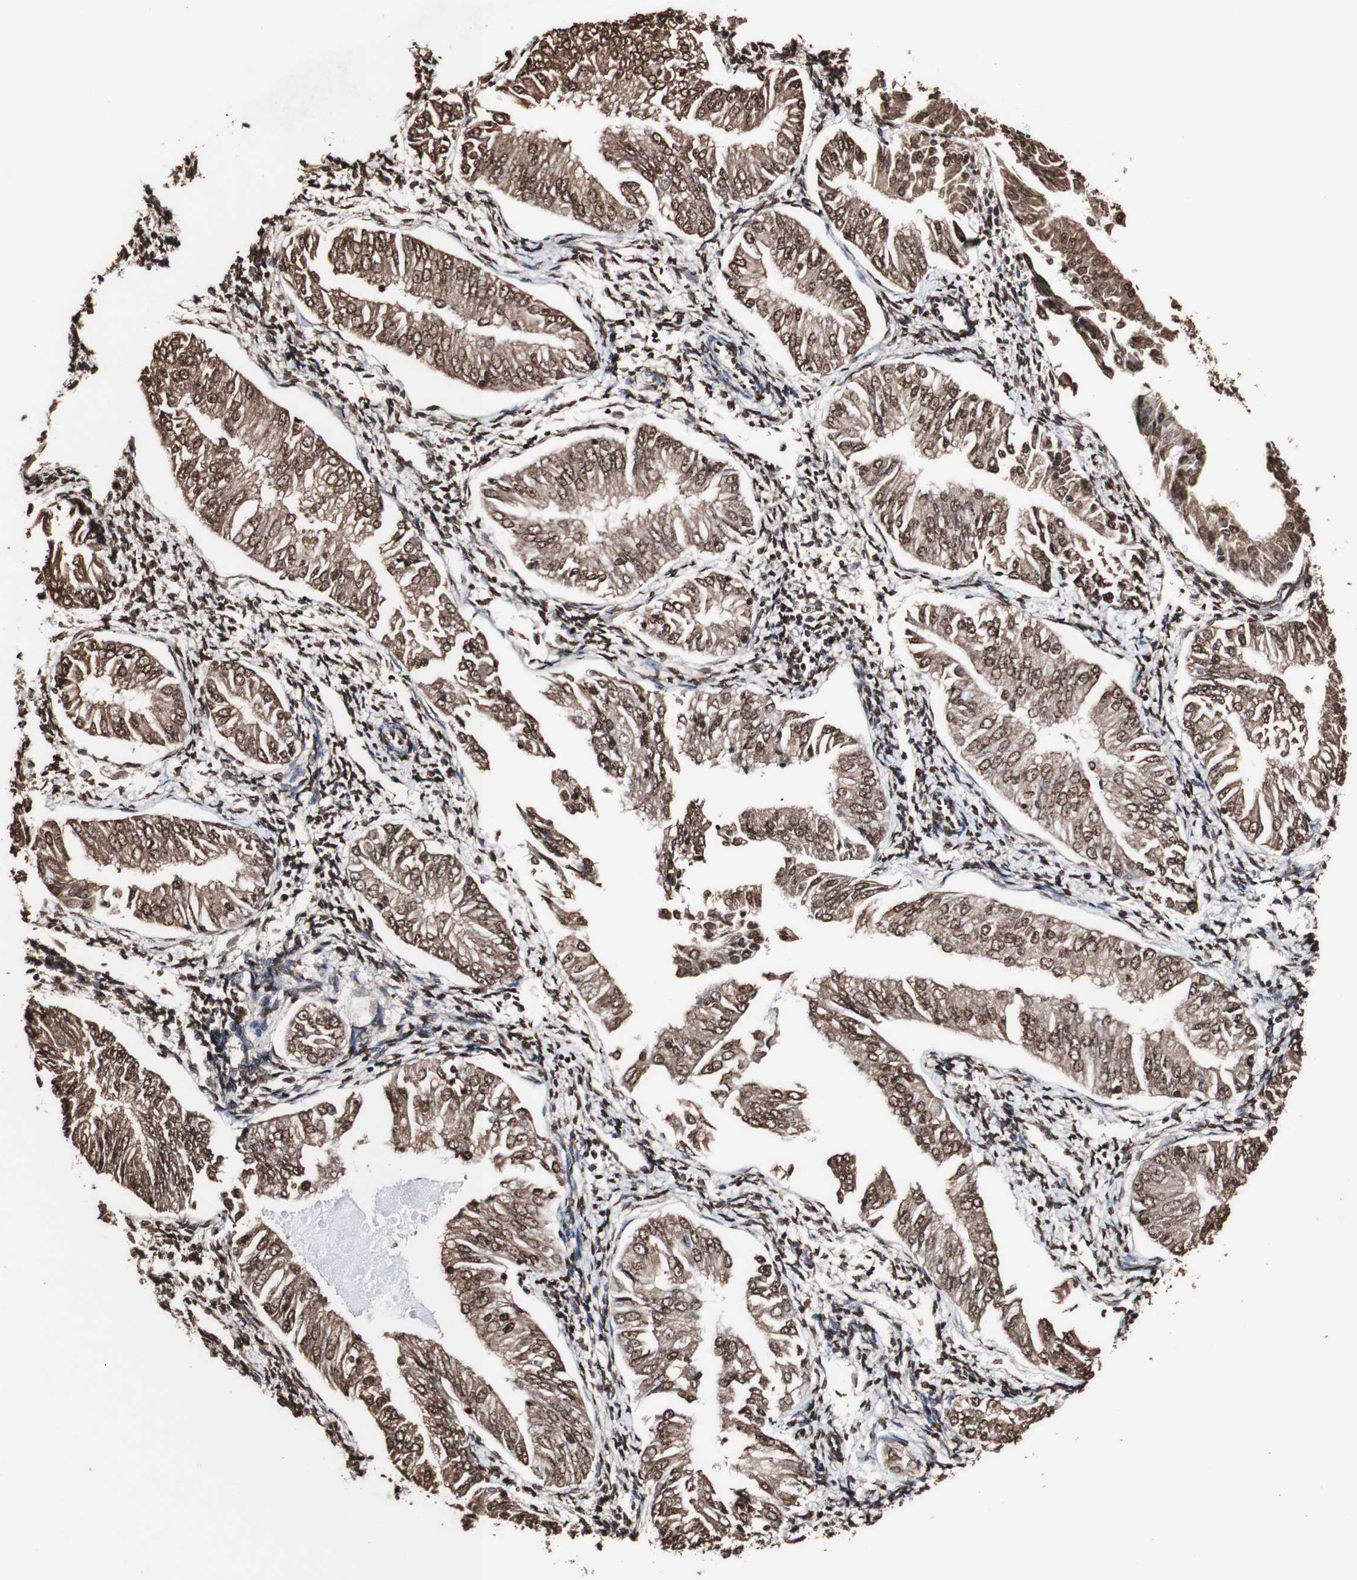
{"staining": {"intensity": "strong", "quantity": ">75%", "location": "cytoplasmic/membranous,nuclear"}, "tissue": "endometrial cancer", "cell_type": "Tumor cells", "image_type": "cancer", "snomed": [{"axis": "morphology", "description": "Adenocarcinoma, NOS"}, {"axis": "topography", "description": "Endometrium"}], "caption": "A photomicrograph showing strong cytoplasmic/membranous and nuclear expression in approximately >75% of tumor cells in endometrial cancer (adenocarcinoma), as visualized by brown immunohistochemical staining.", "gene": "PIDD1", "patient": {"sex": "female", "age": 53}}